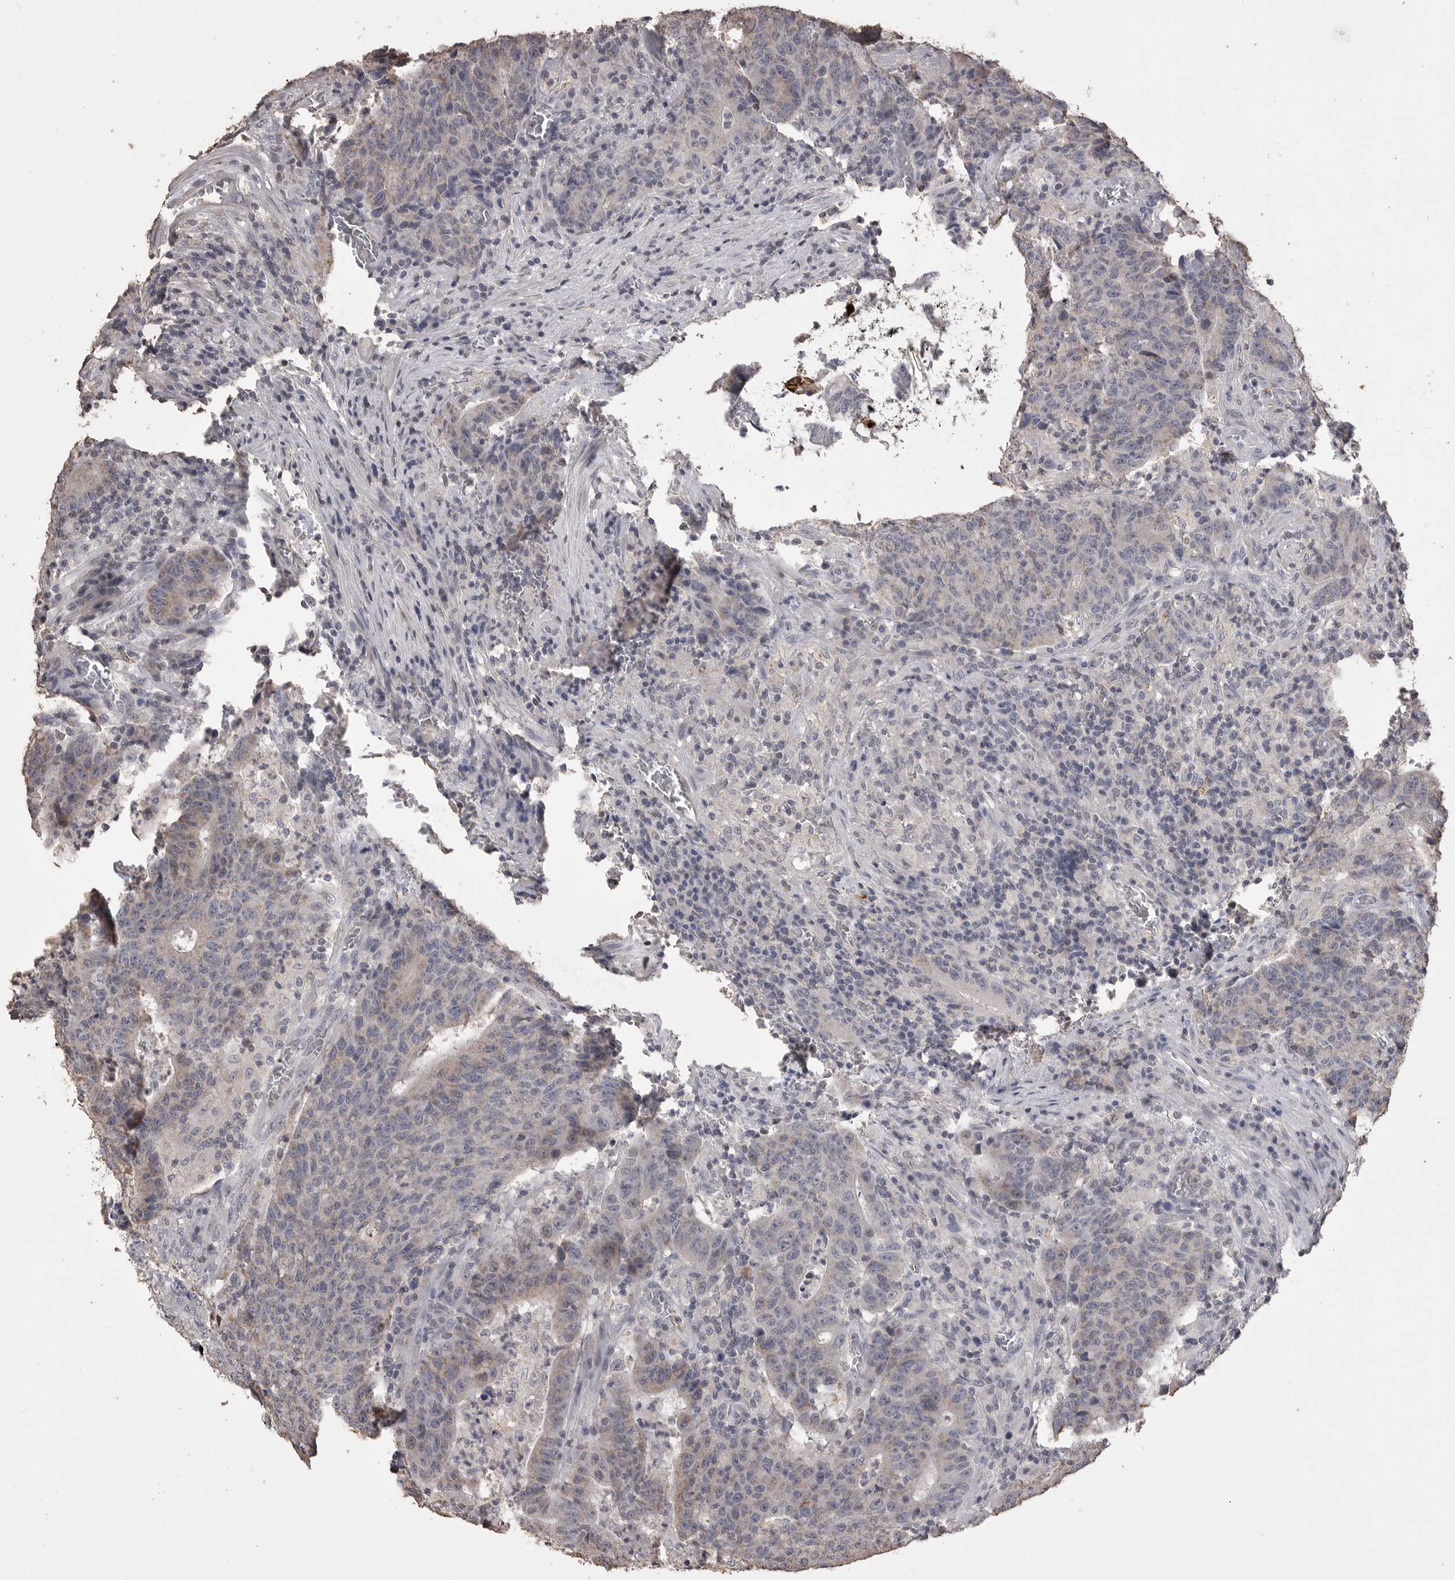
{"staining": {"intensity": "weak", "quantity": ">75%", "location": "cytoplasmic/membranous"}, "tissue": "colorectal cancer", "cell_type": "Tumor cells", "image_type": "cancer", "snomed": [{"axis": "morphology", "description": "Adenocarcinoma, NOS"}, {"axis": "topography", "description": "Colon"}], "caption": "The image shows staining of adenocarcinoma (colorectal), revealing weak cytoplasmic/membranous protein expression (brown color) within tumor cells.", "gene": "MMP7", "patient": {"sex": "female", "age": 75}}